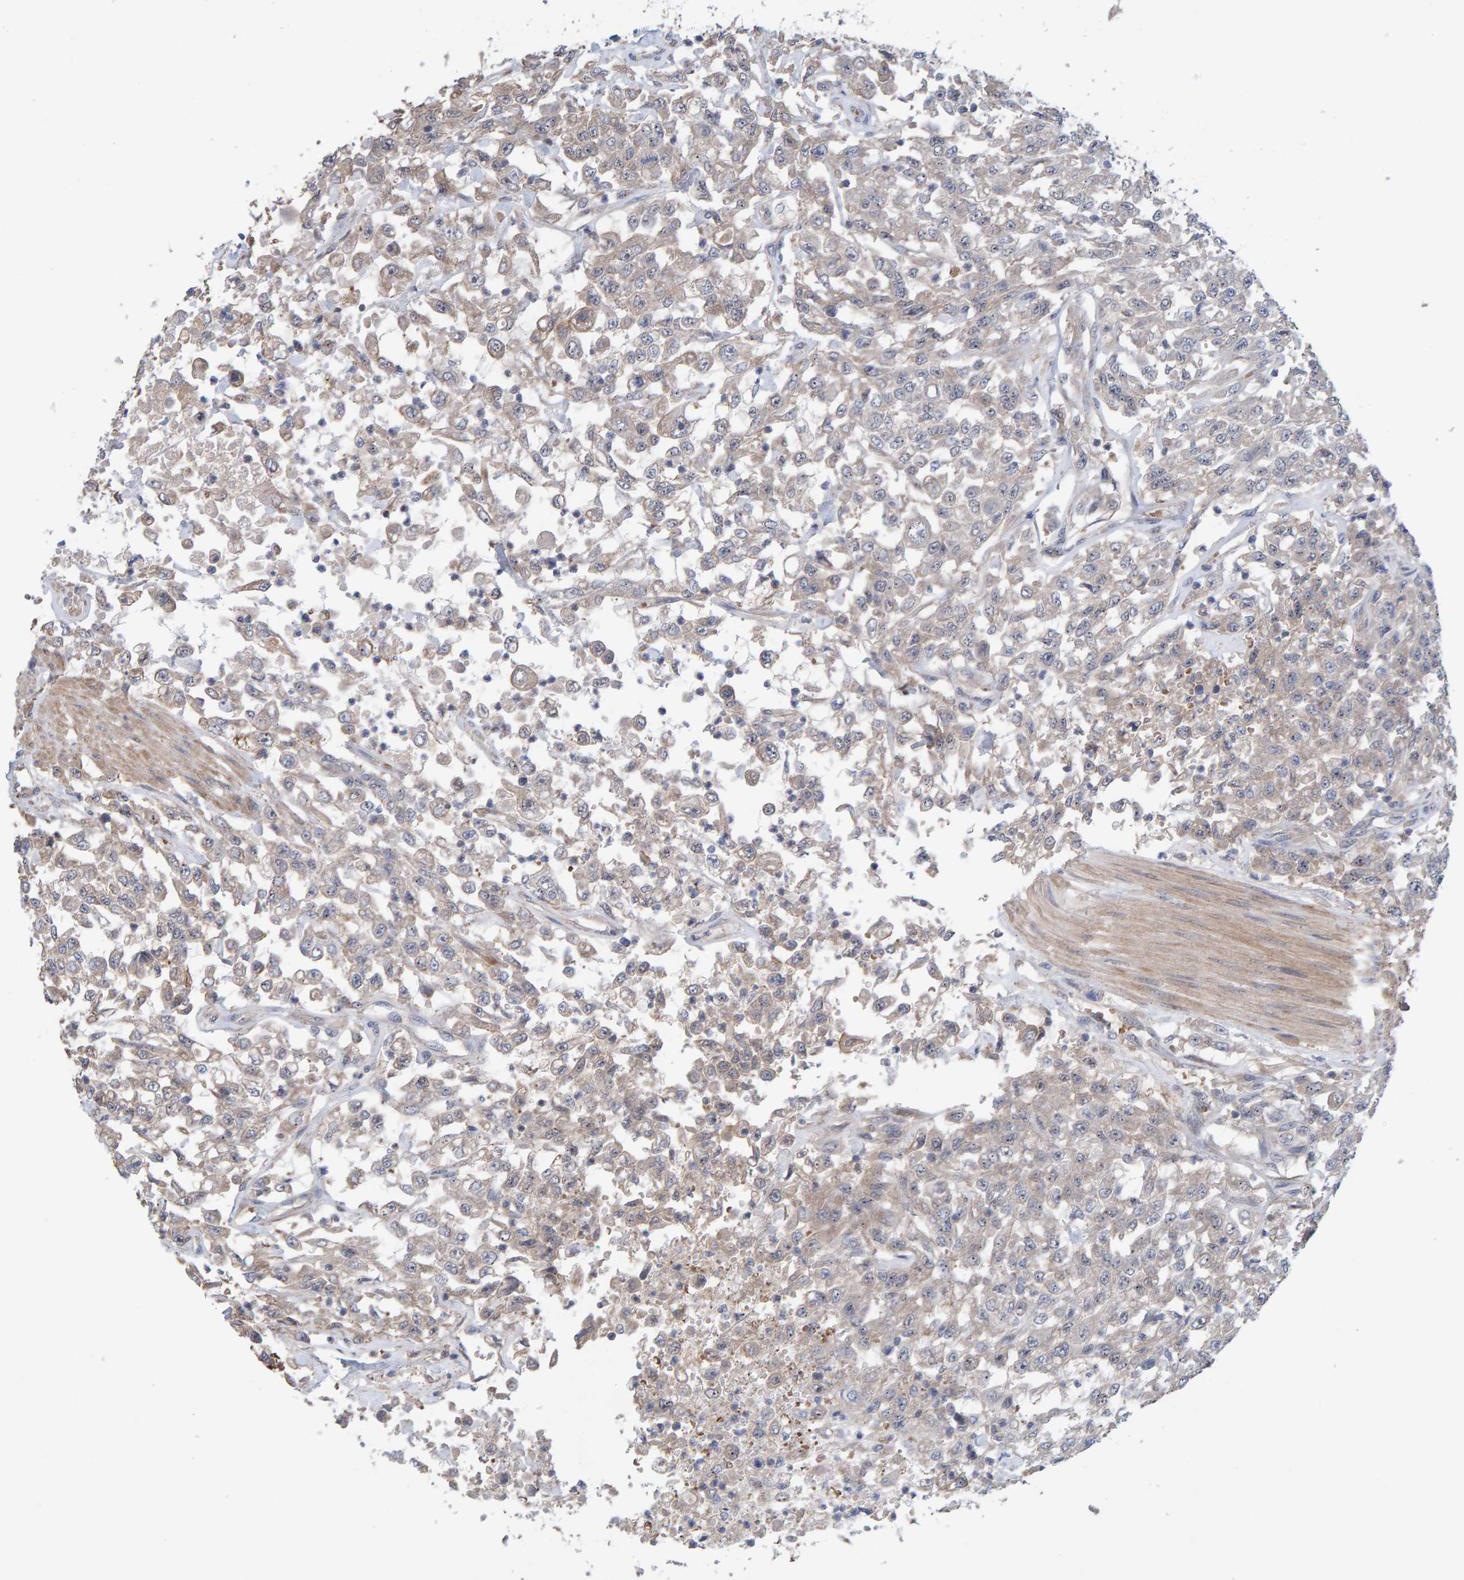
{"staining": {"intensity": "negative", "quantity": "none", "location": "none"}, "tissue": "urothelial cancer", "cell_type": "Tumor cells", "image_type": "cancer", "snomed": [{"axis": "morphology", "description": "Urothelial carcinoma, High grade"}, {"axis": "topography", "description": "Urinary bladder"}], "caption": "High magnification brightfield microscopy of urothelial cancer stained with DAB (3,3'-diaminobenzidine) (brown) and counterstained with hematoxylin (blue): tumor cells show no significant positivity.", "gene": "LRSAM1", "patient": {"sex": "male", "age": 46}}